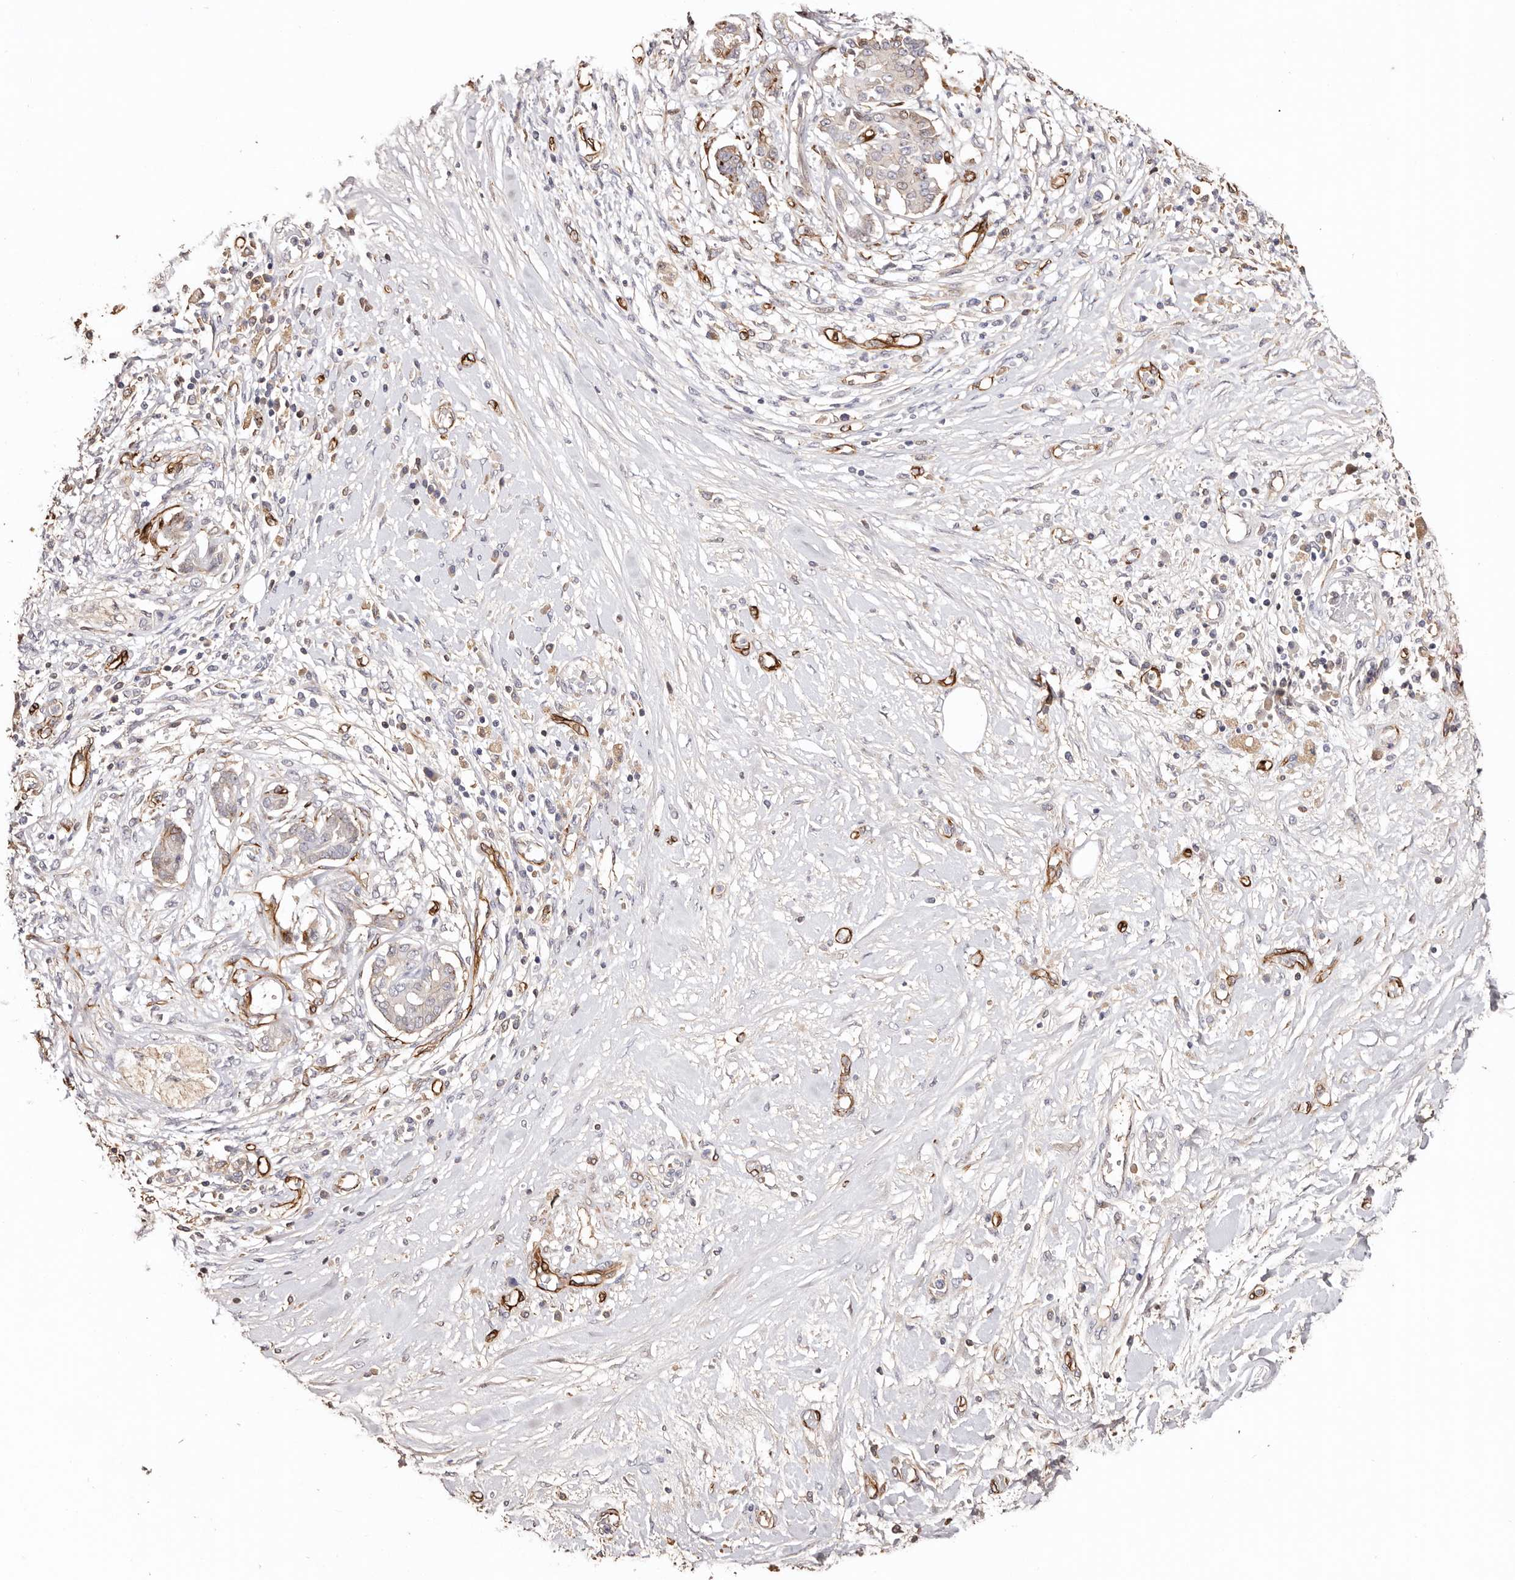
{"staining": {"intensity": "negative", "quantity": "none", "location": "none"}, "tissue": "pancreatic cancer", "cell_type": "Tumor cells", "image_type": "cancer", "snomed": [{"axis": "morphology", "description": "Inflammation, NOS"}, {"axis": "morphology", "description": "Adenocarcinoma, NOS"}, {"axis": "topography", "description": "Pancreas"}], "caption": "Immunohistochemical staining of human pancreatic adenocarcinoma demonstrates no significant expression in tumor cells.", "gene": "ZNF557", "patient": {"sex": "female", "age": 56}}